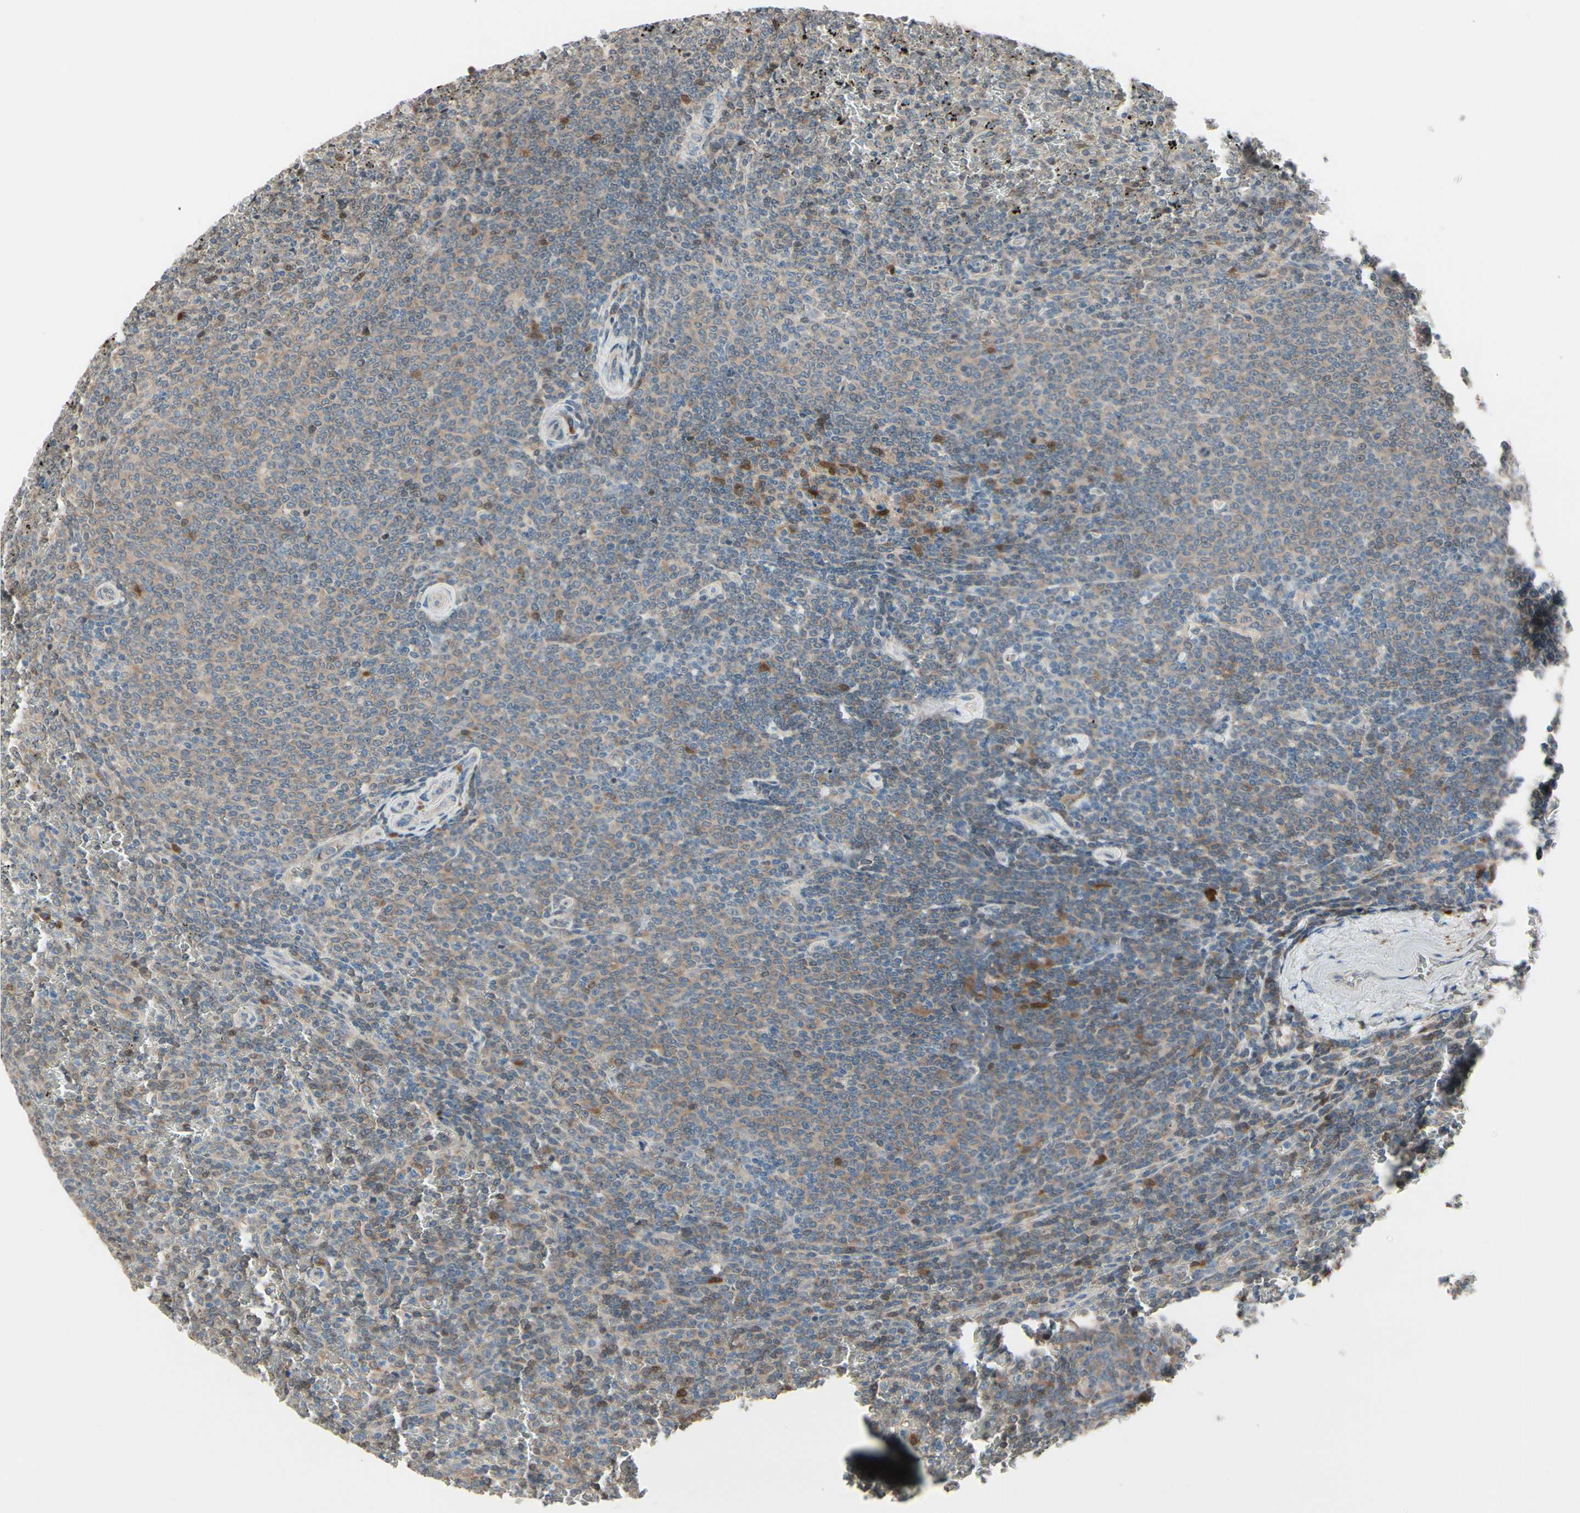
{"staining": {"intensity": "moderate", "quantity": "<25%", "location": "cytoplasmic/membranous,nuclear"}, "tissue": "lymphoma", "cell_type": "Tumor cells", "image_type": "cancer", "snomed": [{"axis": "morphology", "description": "Malignant lymphoma, non-Hodgkin's type, Low grade"}, {"axis": "topography", "description": "Spleen"}], "caption": "Tumor cells reveal moderate cytoplasmic/membranous and nuclear positivity in about <25% of cells in lymphoma.", "gene": "SNX29", "patient": {"sex": "female", "age": 77}}